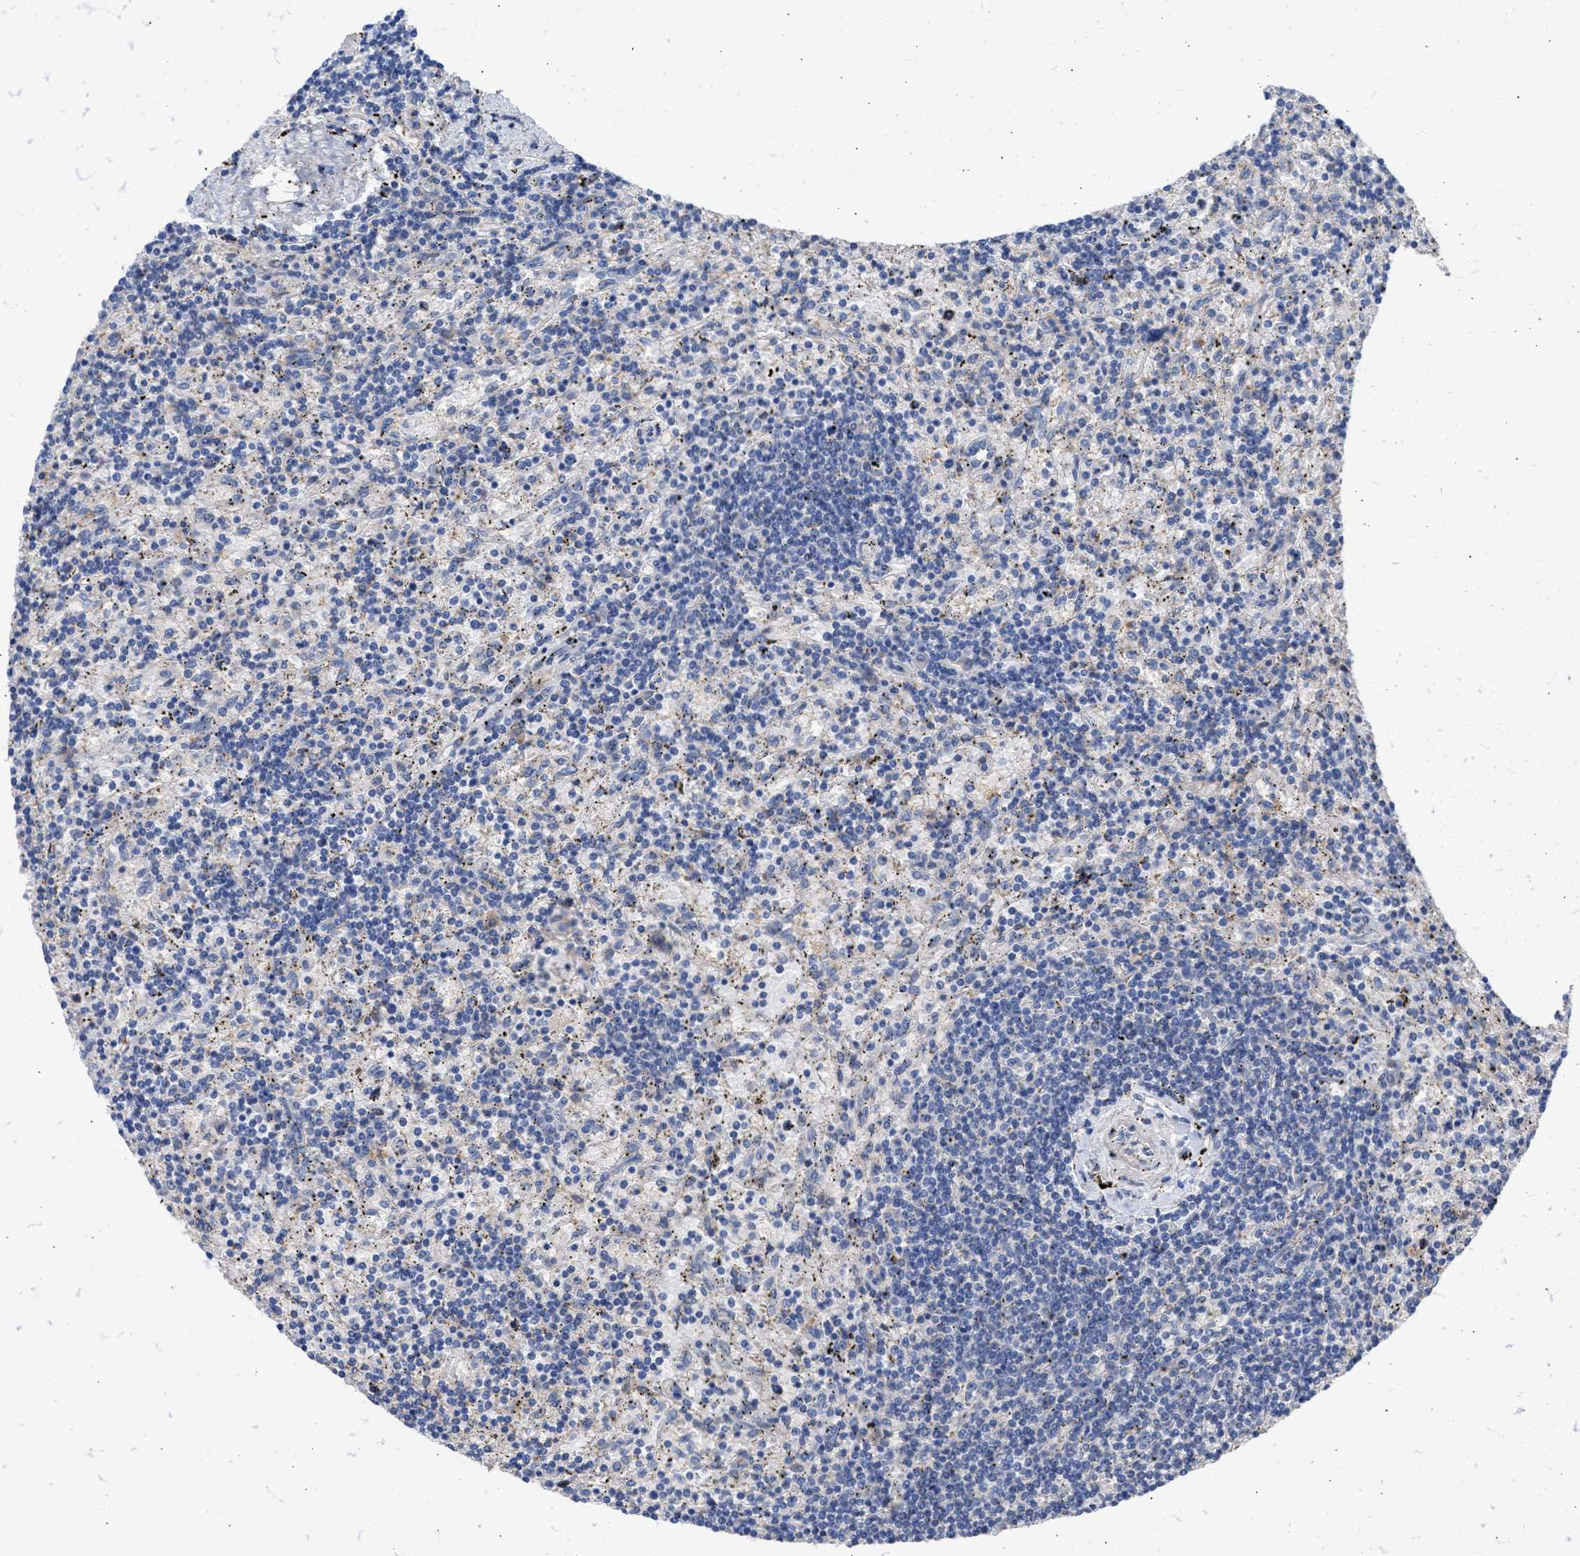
{"staining": {"intensity": "negative", "quantity": "none", "location": "none"}, "tissue": "lymphoma", "cell_type": "Tumor cells", "image_type": "cancer", "snomed": [{"axis": "morphology", "description": "Malignant lymphoma, non-Hodgkin's type, Low grade"}, {"axis": "topography", "description": "Spleen"}], "caption": "This is an IHC photomicrograph of malignant lymphoma, non-Hodgkin's type (low-grade). There is no expression in tumor cells.", "gene": "ARHGEF4", "patient": {"sex": "male", "age": 76}}